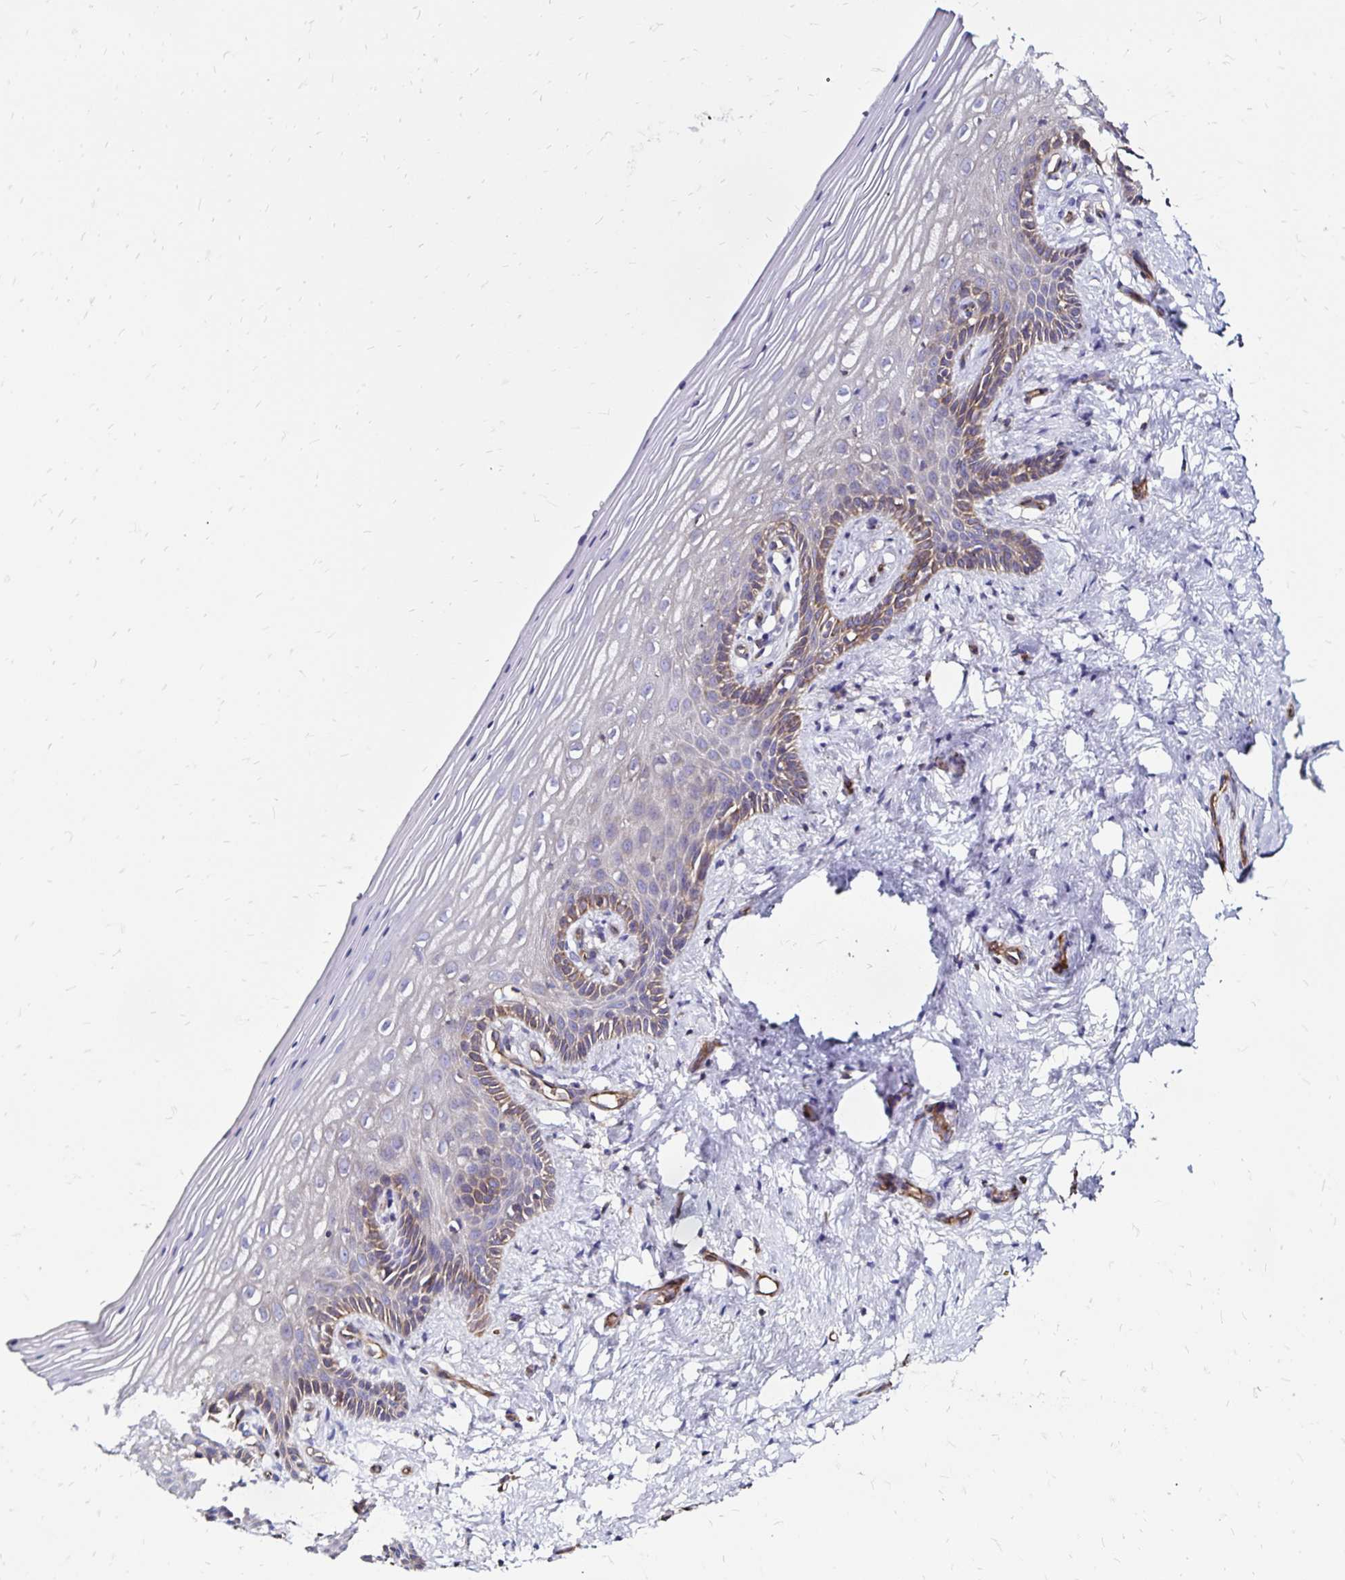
{"staining": {"intensity": "moderate", "quantity": "<25%", "location": "cytoplasmic/membranous"}, "tissue": "vagina", "cell_type": "Squamous epithelial cells", "image_type": "normal", "snomed": [{"axis": "morphology", "description": "Normal tissue, NOS"}, {"axis": "topography", "description": "Vagina"}], "caption": "Moderate cytoplasmic/membranous protein staining is seen in about <25% of squamous epithelial cells in vagina.", "gene": "RPRML", "patient": {"sex": "female", "age": 45}}